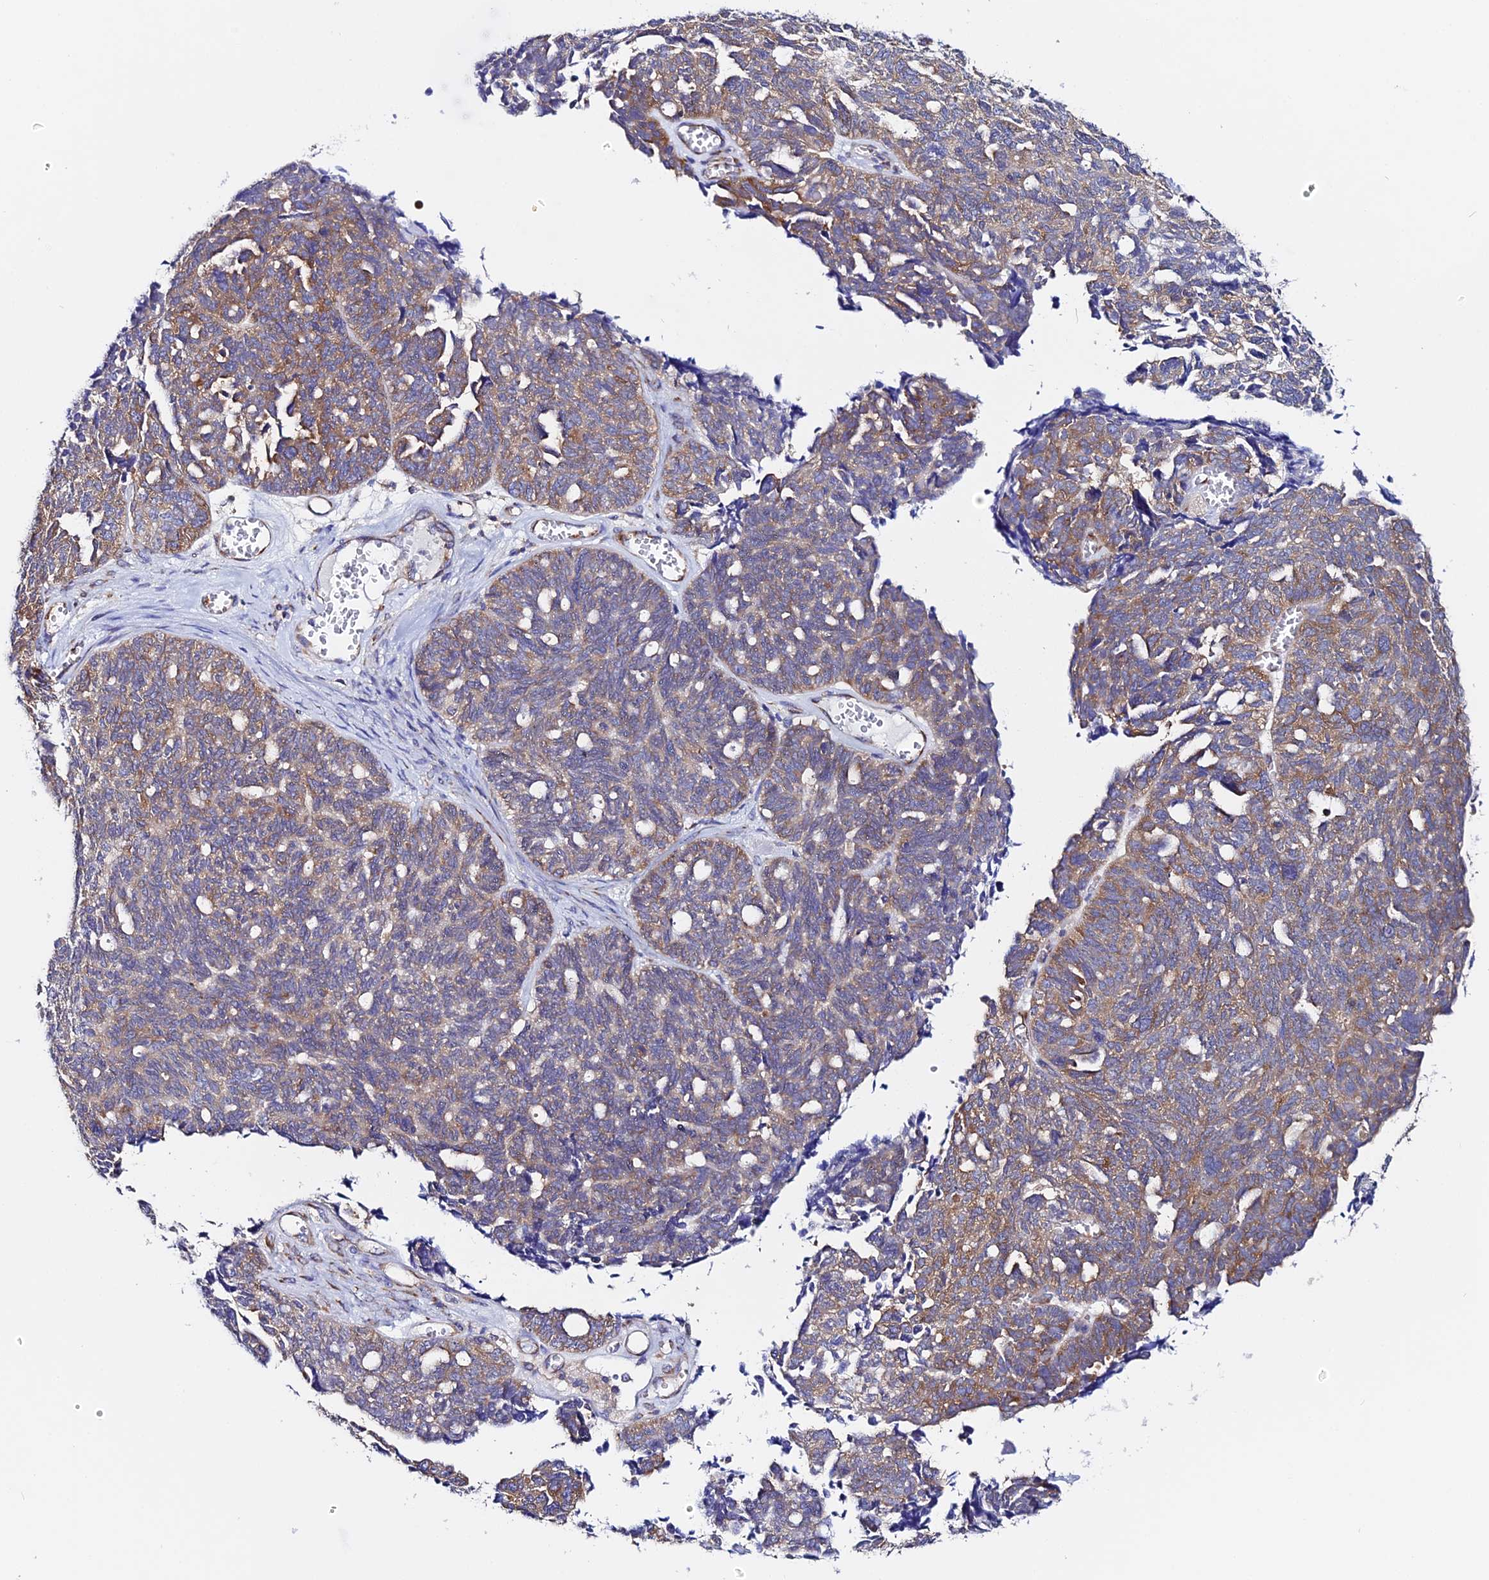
{"staining": {"intensity": "moderate", "quantity": "25%-75%", "location": "cytoplasmic/membranous"}, "tissue": "ovarian cancer", "cell_type": "Tumor cells", "image_type": "cancer", "snomed": [{"axis": "morphology", "description": "Cystadenocarcinoma, serous, NOS"}, {"axis": "topography", "description": "Ovary"}], "caption": "DAB immunohistochemical staining of human ovarian cancer (serous cystadenocarcinoma) reveals moderate cytoplasmic/membranous protein positivity in about 25%-75% of tumor cells.", "gene": "EEF1G", "patient": {"sex": "female", "age": 79}}